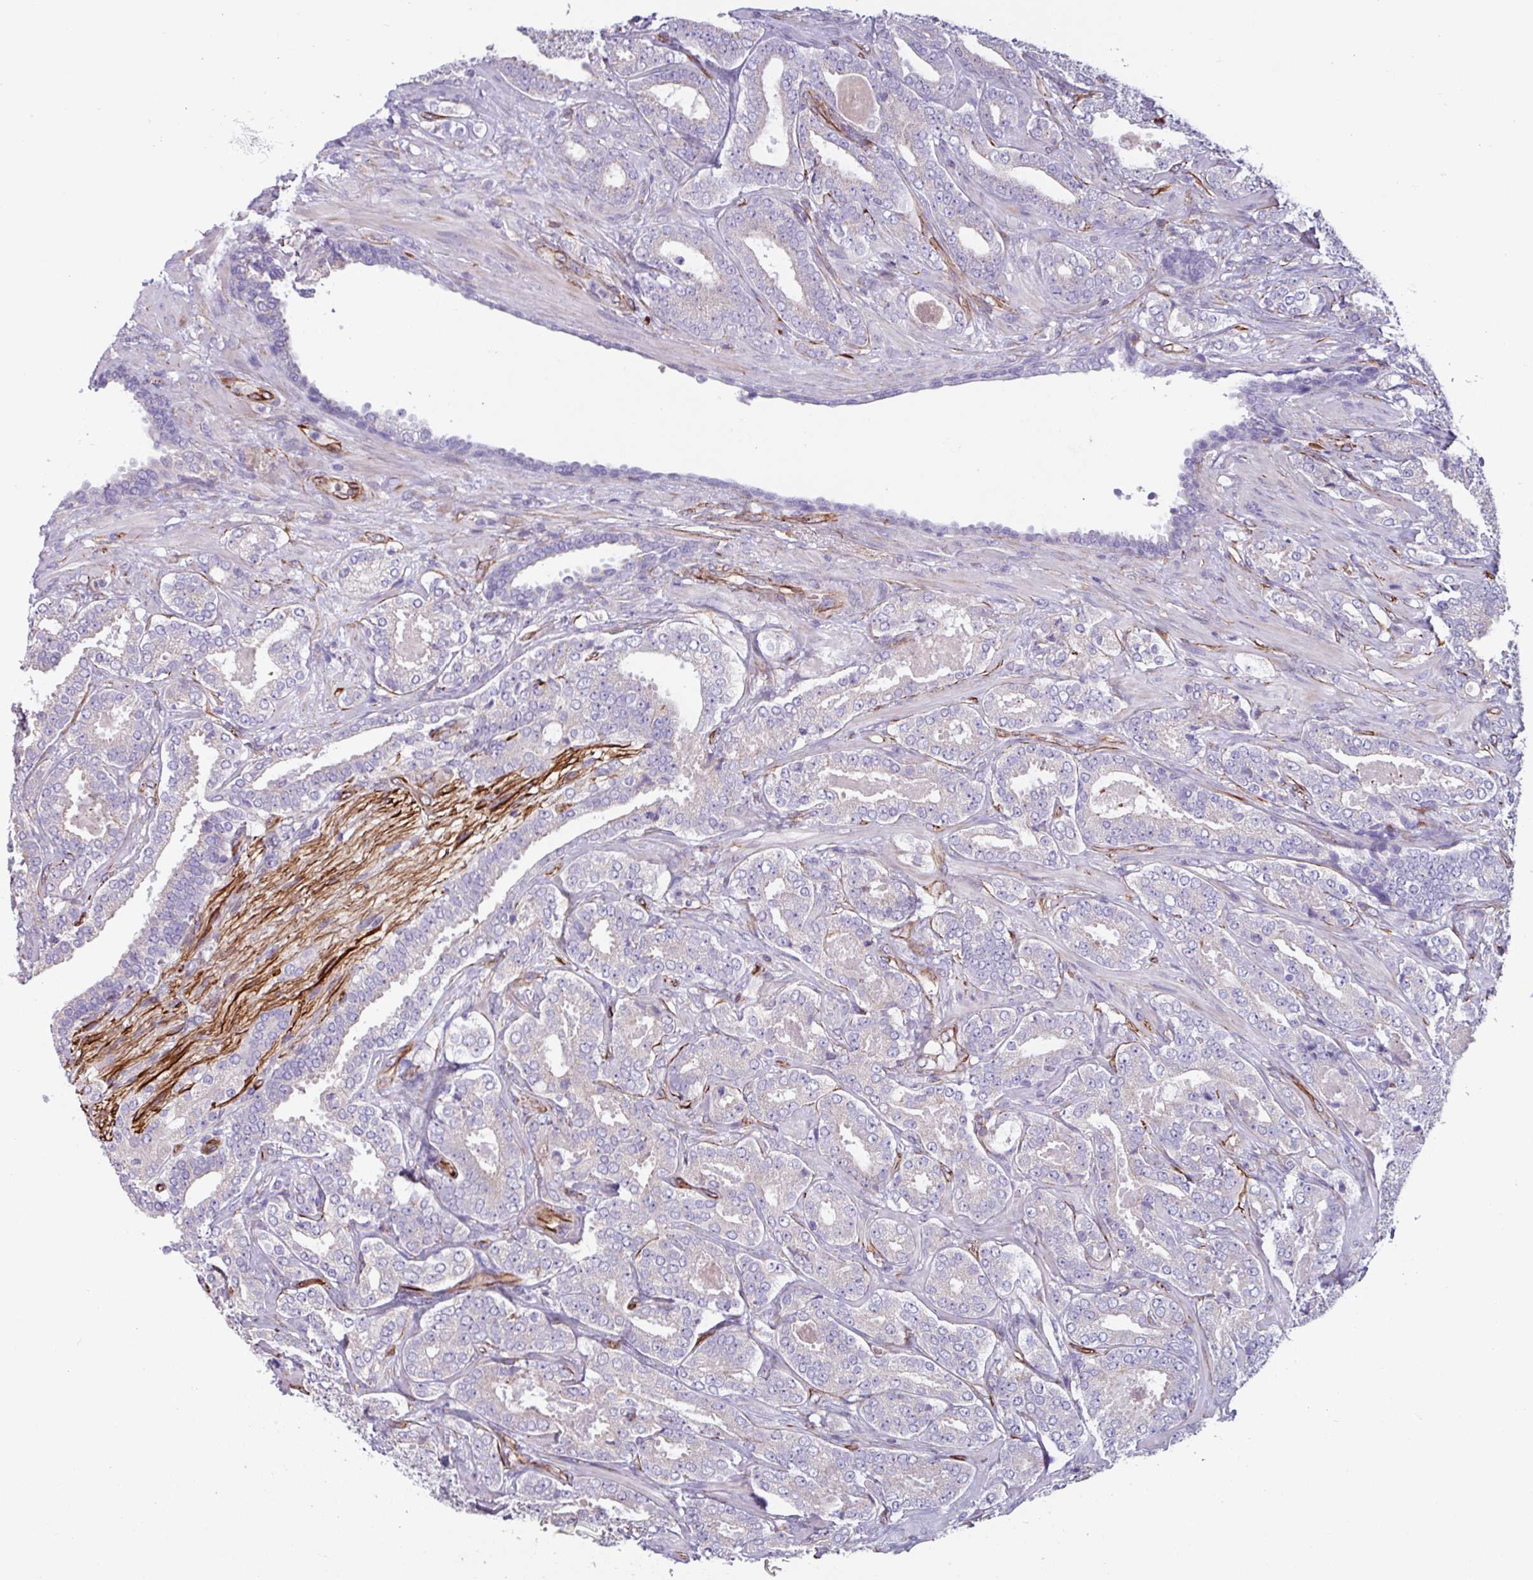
{"staining": {"intensity": "negative", "quantity": "none", "location": "none"}, "tissue": "prostate cancer", "cell_type": "Tumor cells", "image_type": "cancer", "snomed": [{"axis": "morphology", "description": "Adenocarcinoma, High grade"}, {"axis": "topography", "description": "Prostate"}], "caption": "The photomicrograph shows no staining of tumor cells in high-grade adenocarcinoma (prostate).", "gene": "BTD", "patient": {"sex": "male", "age": 65}}